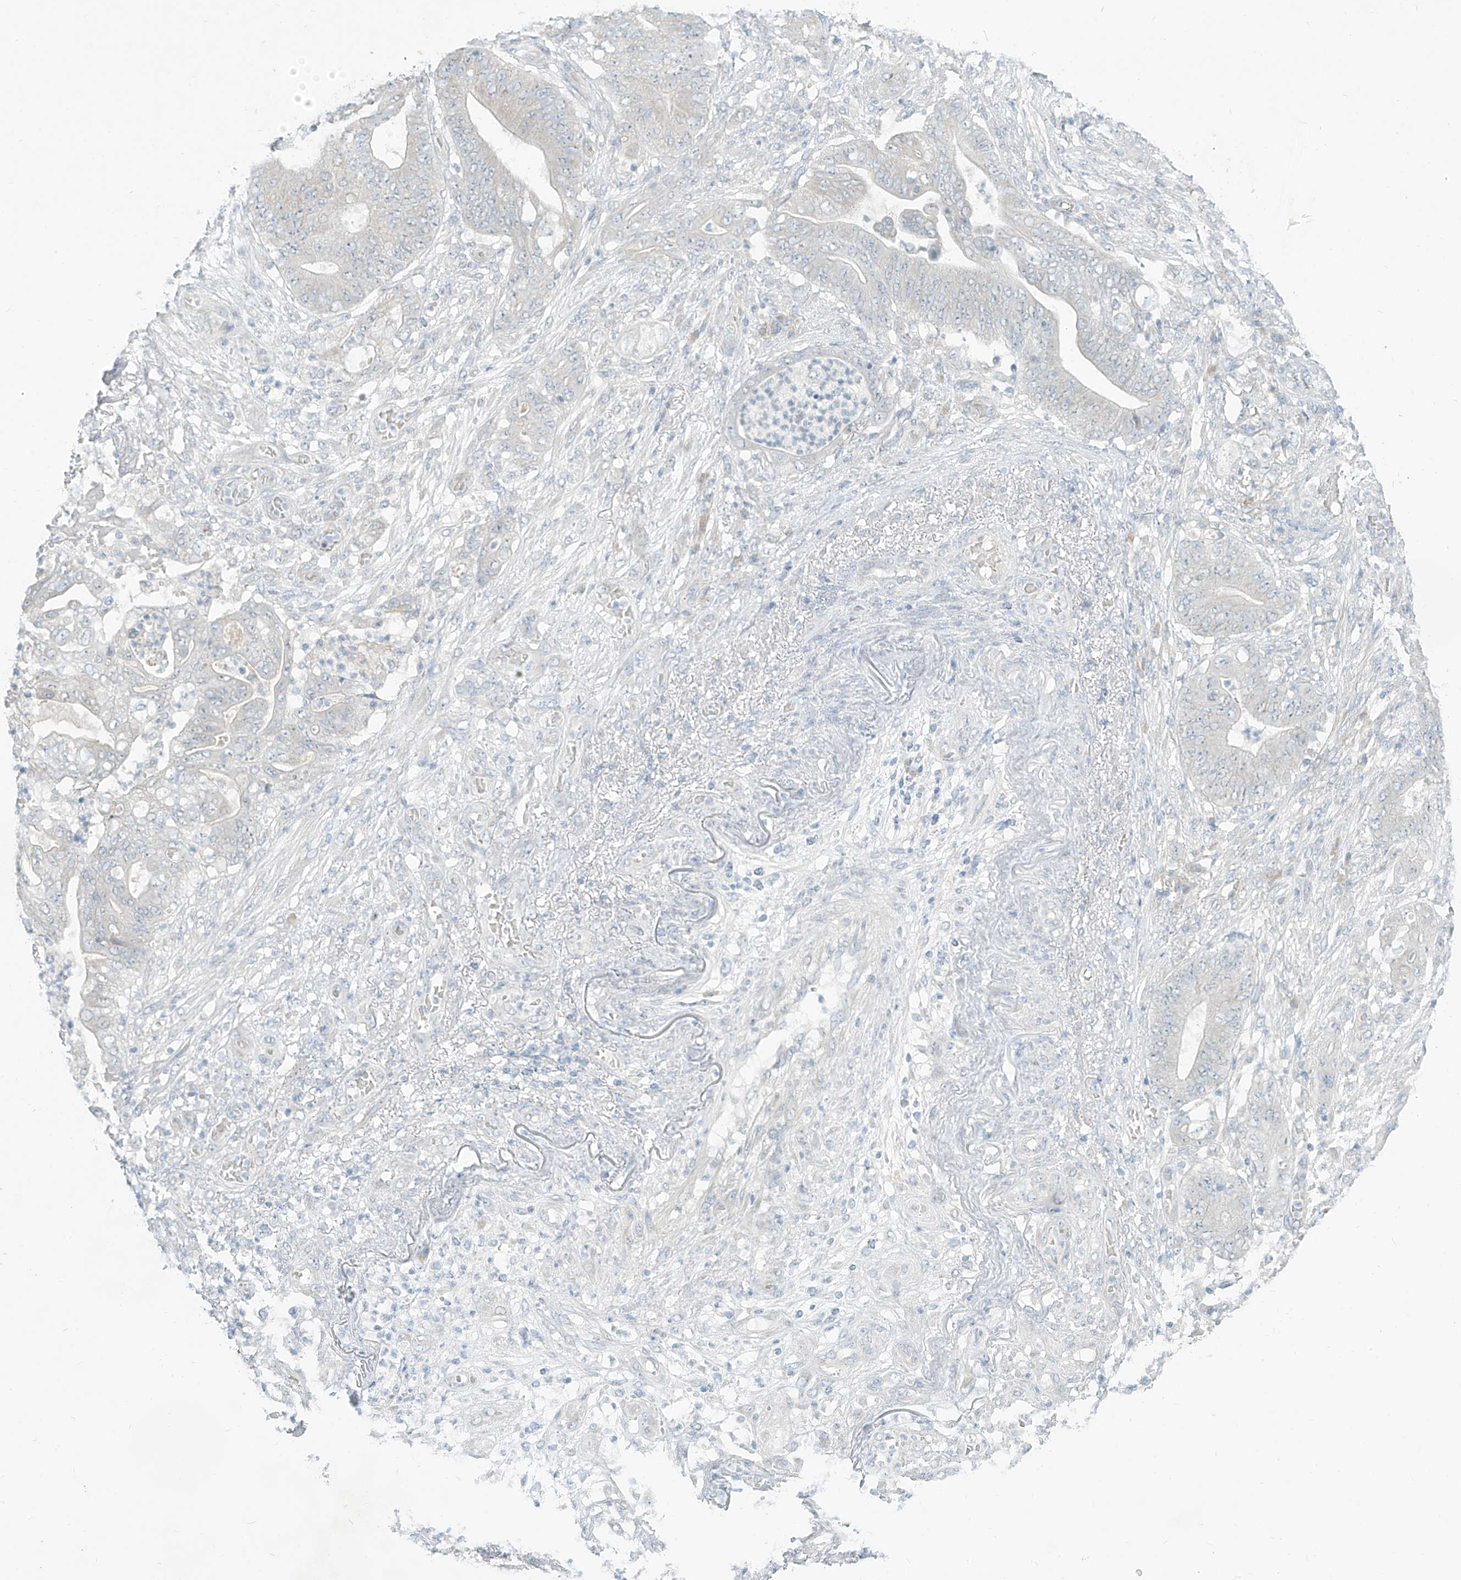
{"staining": {"intensity": "negative", "quantity": "none", "location": "none"}, "tissue": "stomach cancer", "cell_type": "Tumor cells", "image_type": "cancer", "snomed": [{"axis": "morphology", "description": "Adenocarcinoma, NOS"}, {"axis": "topography", "description": "Stomach"}], "caption": "Stomach cancer (adenocarcinoma) stained for a protein using immunohistochemistry (IHC) reveals no expression tumor cells.", "gene": "C2orf42", "patient": {"sex": "female", "age": 73}}